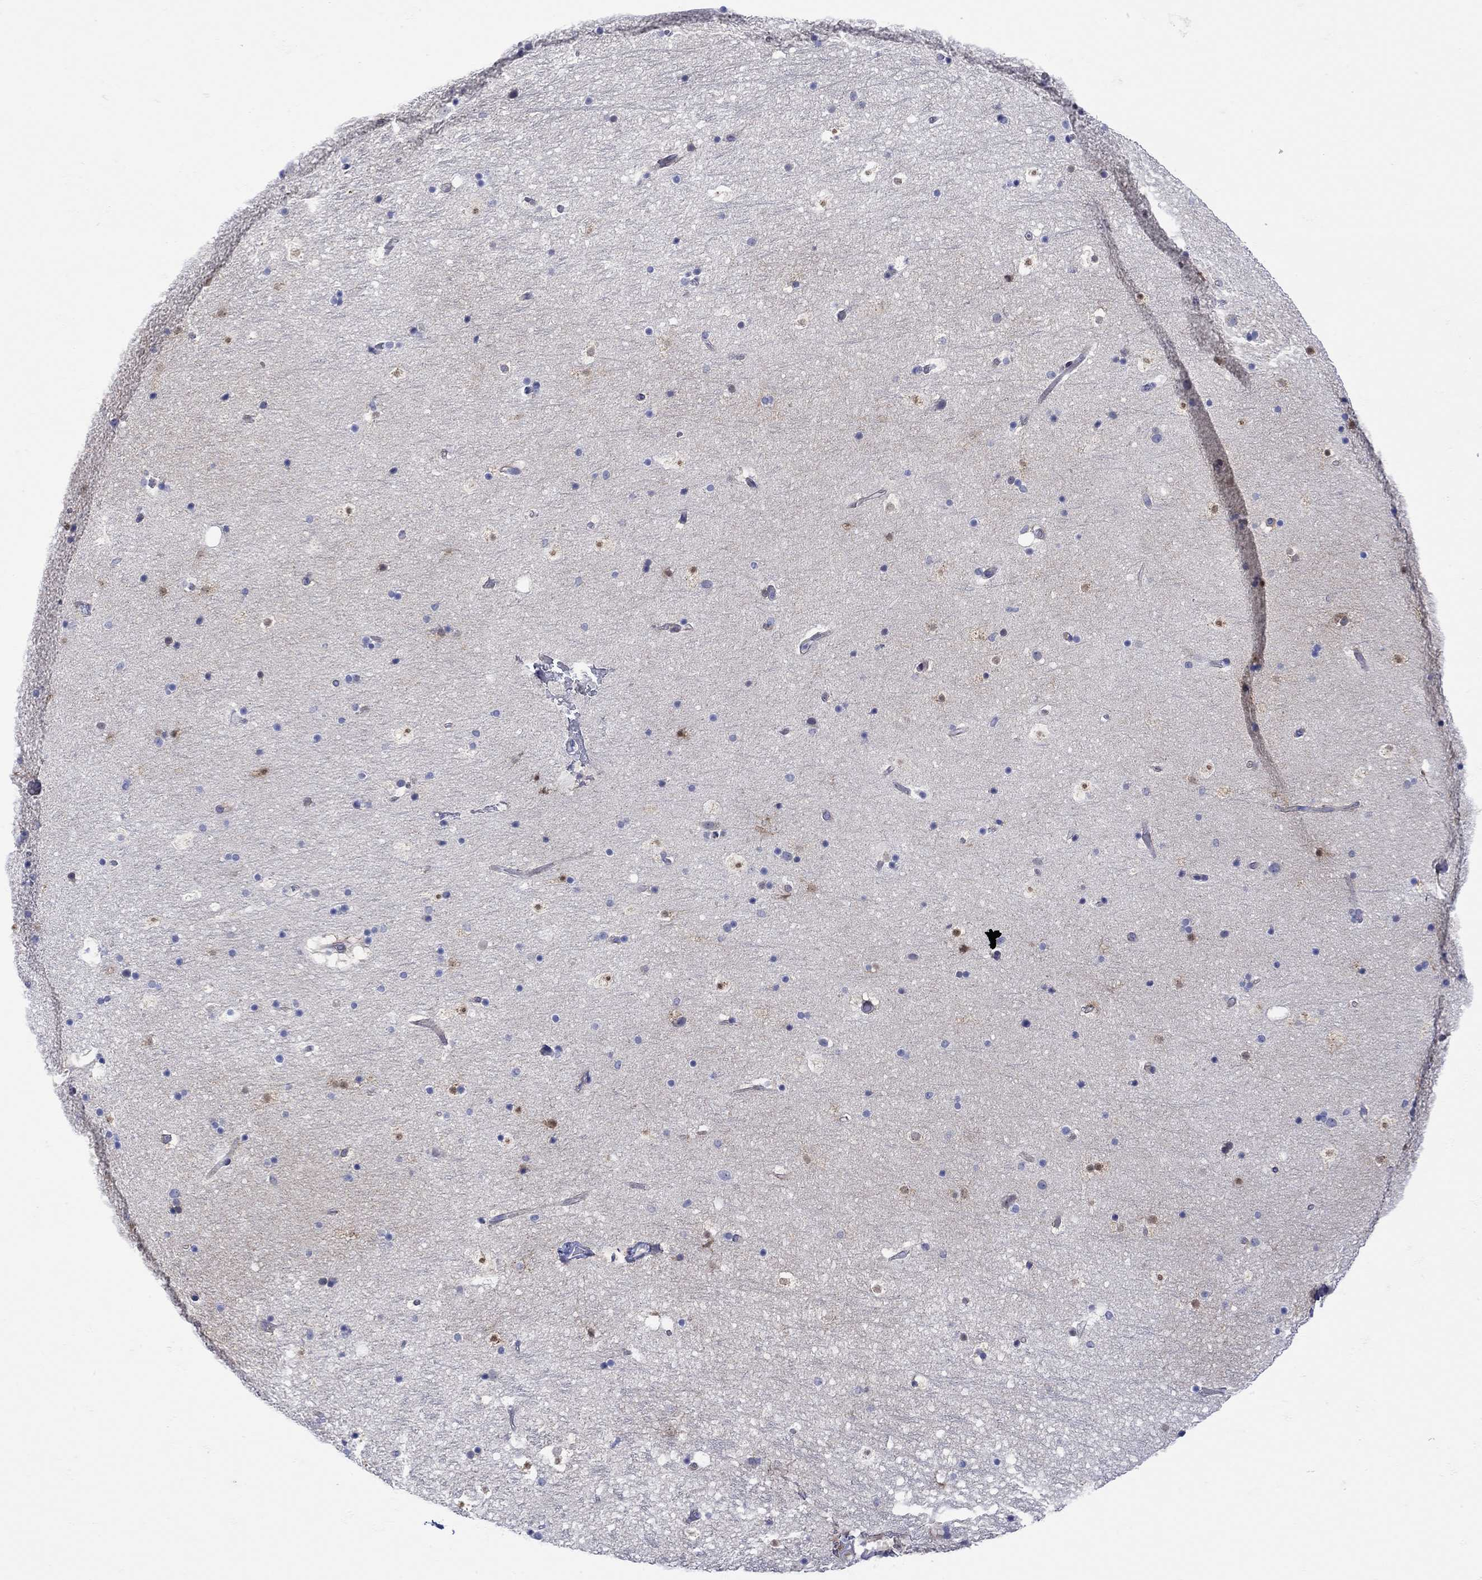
{"staining": {"intensity": "negative", "quantity": "none", "location": "none"}, "tissue": "hippocampus", "cell_type": "Glial cells", "image_type": "normal", "snomed": [{"axis": "morphology", "description": "Normal tissue, NOS"}, {"axis": "topography", "description": "Hippocampus"}], "caption": "Immunohistochemistry (IHC) of normal hippocampus displays no expression in glial cells.", "gene": "MSI1", "patient": {"sex": "male", "age": 51}}